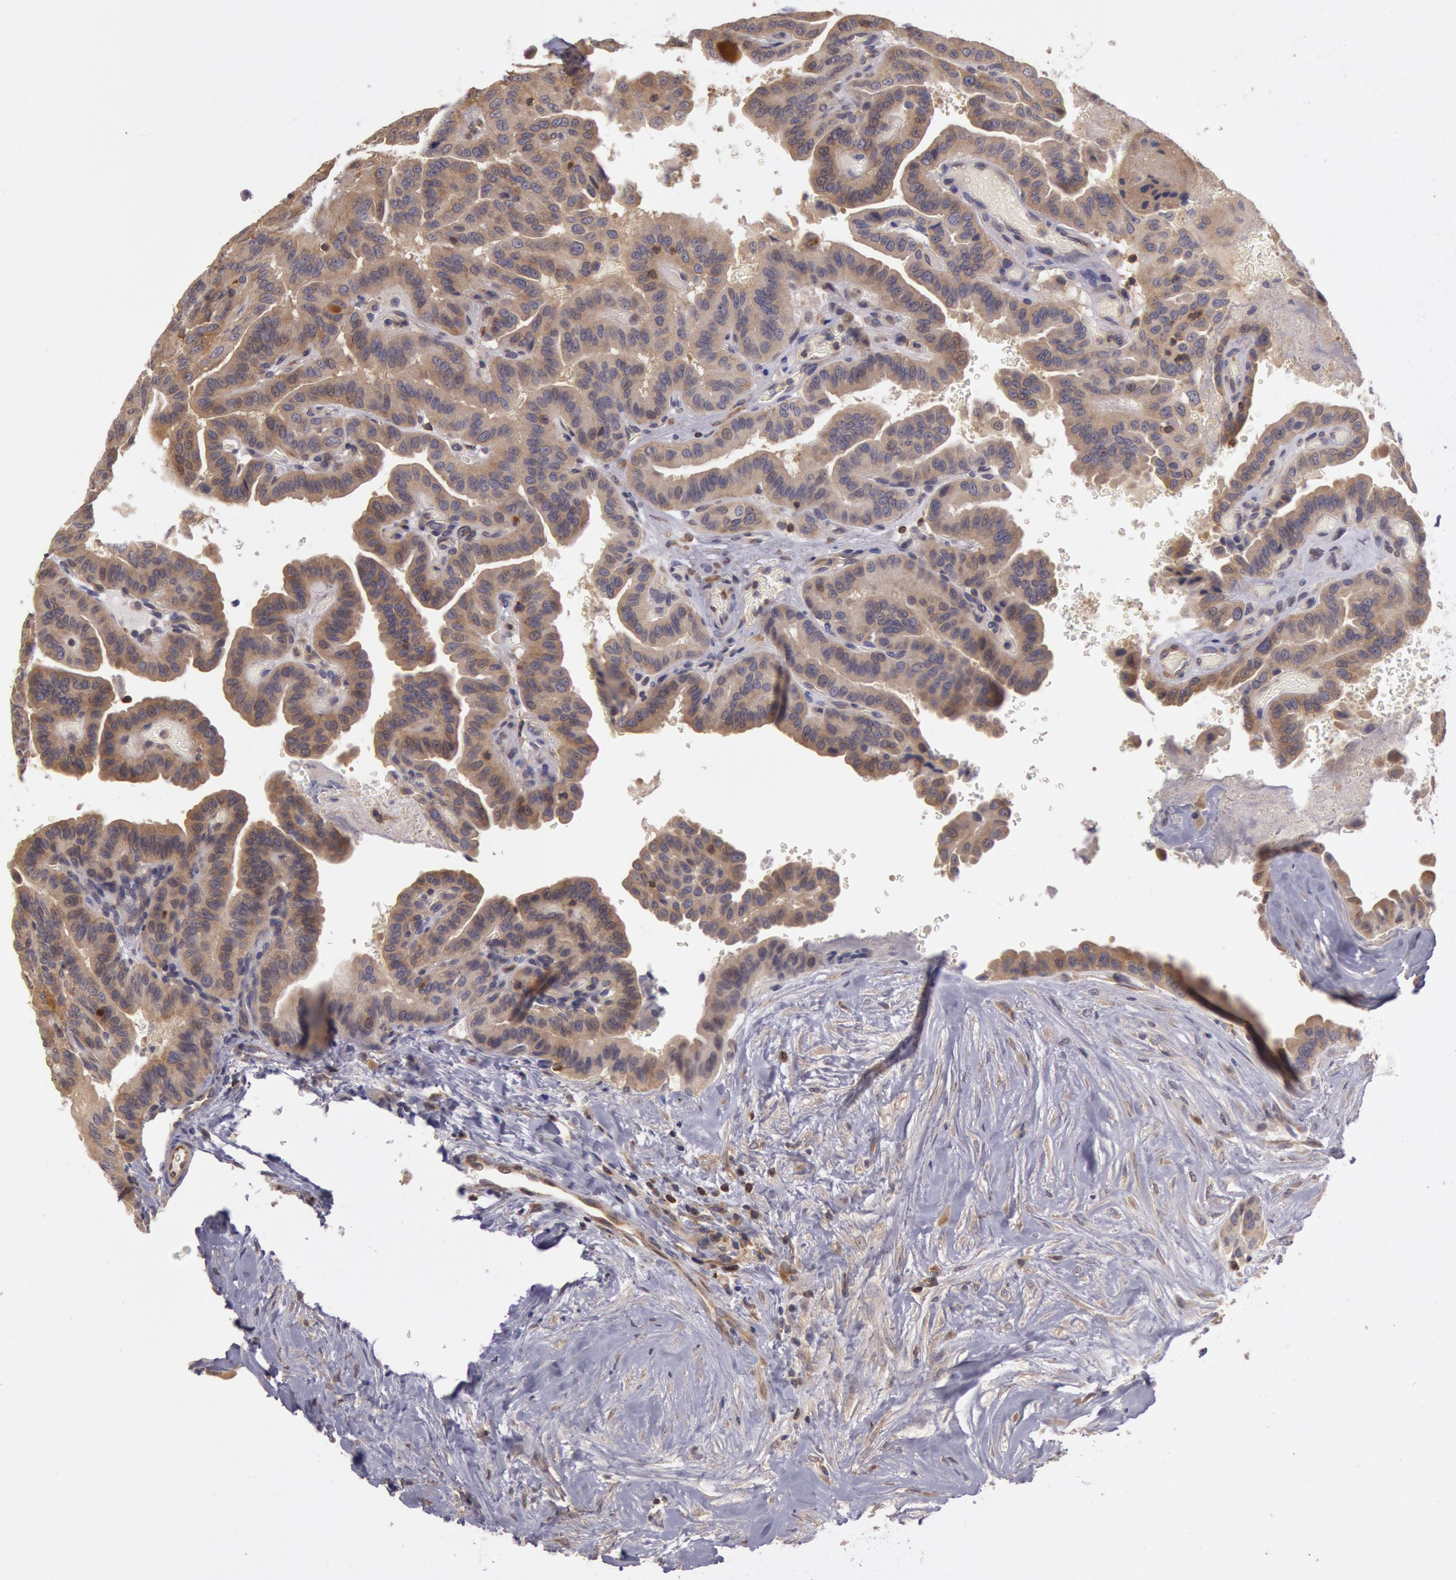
{"staining": {"intensity": "moderate", "quantity": ">75%", "location": "cytoplasmic/membranous"}, "tissue": "thyroid cancer", "cell_type": "Tumor cells", "image_type": "cancer", "snomed": [{"axis": "morphology", "description": "Papillary adenocarcinoma, NOS"}, {"axis": "topography", "description": "Thyroid gland"}], "caption": "This is an image of IHC staining of thyroid cancer (papillary adenocarcinoma), which shows moderate staining in the cytoplasmic/membranous of tumor cells.", "gene": "NMT2", "patient": {"sex": "male", "age": 87}}